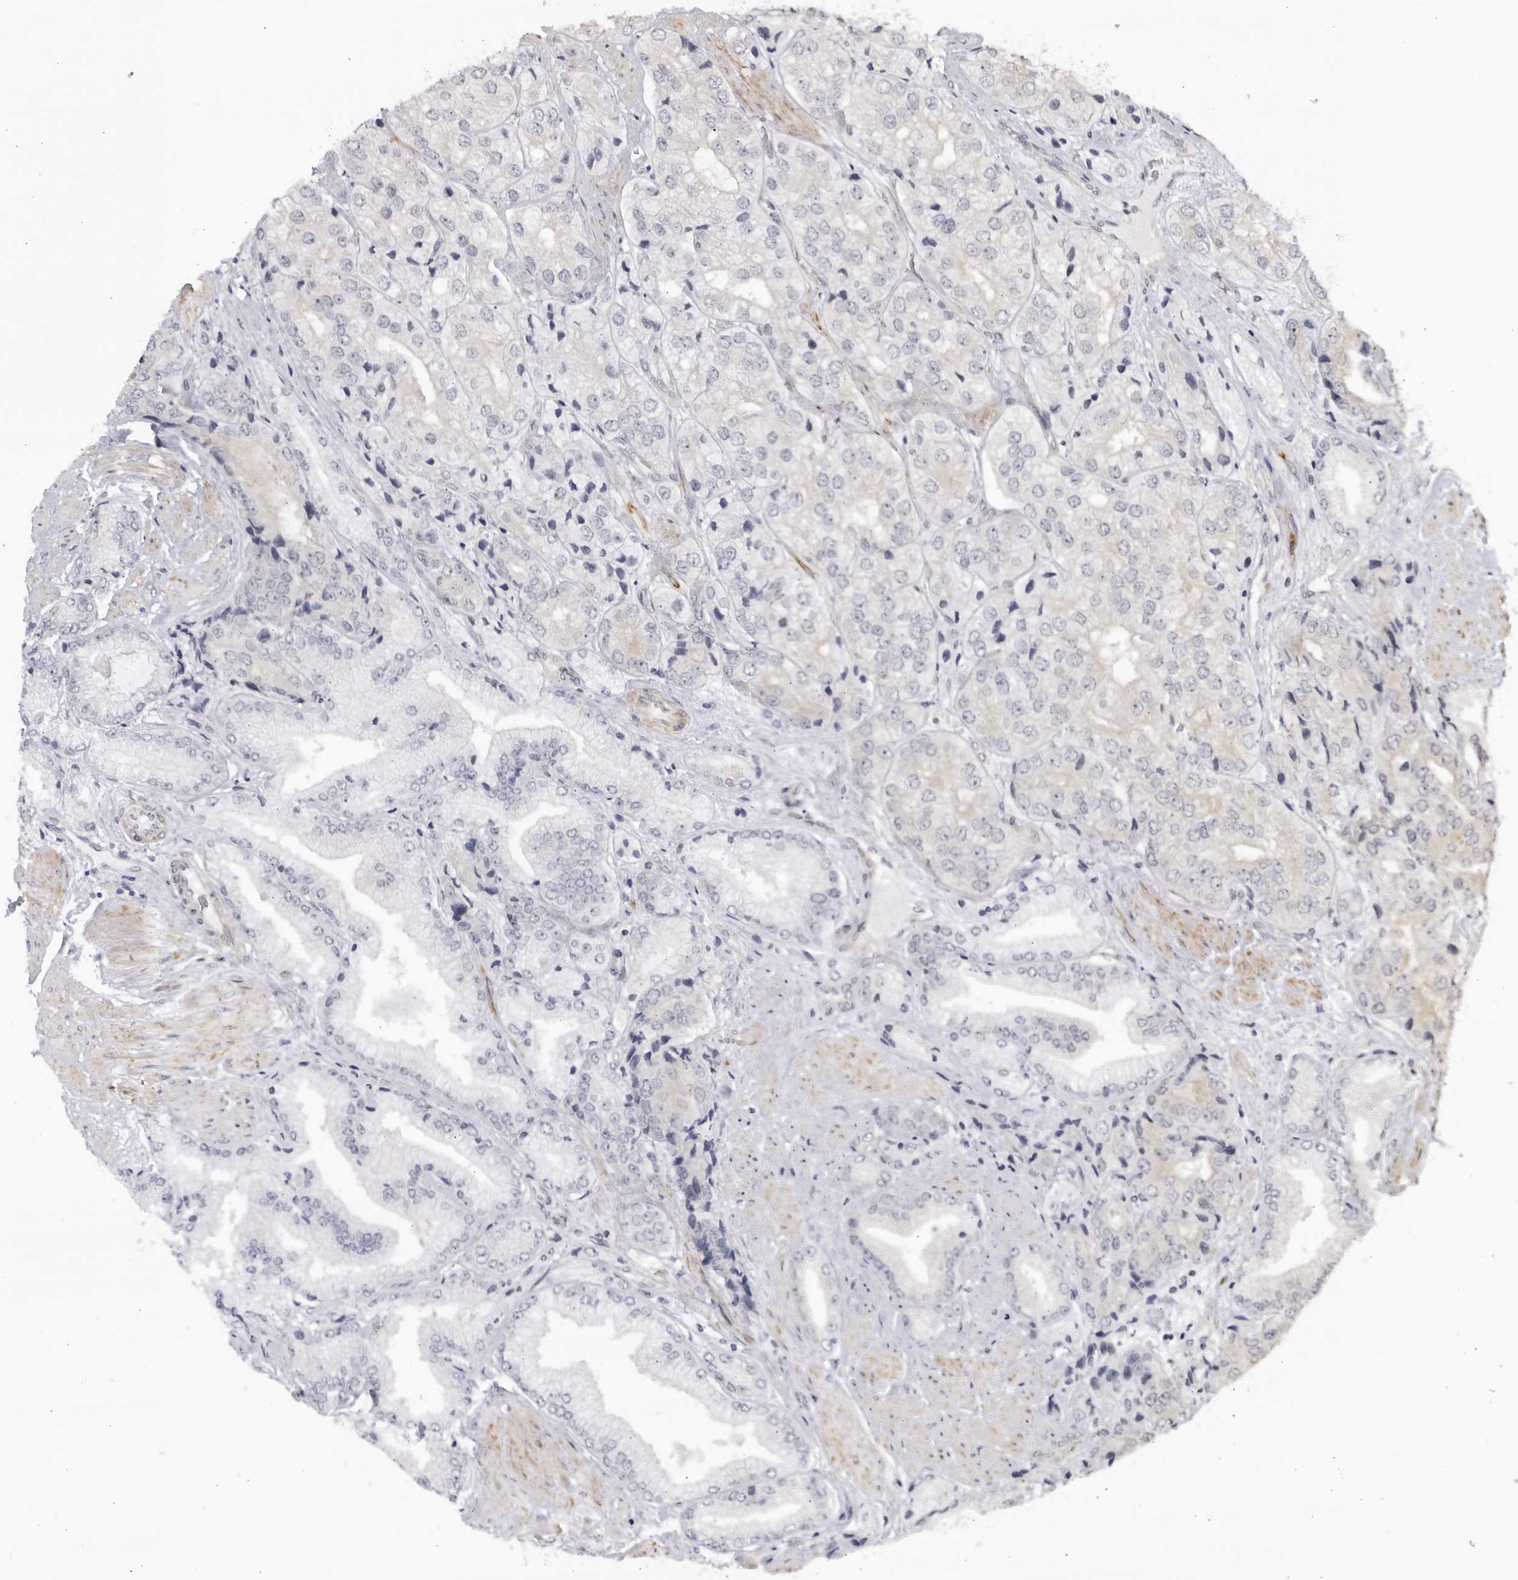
{"staining": {"intensity": "negative", "quantity": "none", "location": "none"}, "tissue": "prostate cancer", "cell_type": "Tumor cells", "image_type": "cancer", "snomed": [{"axis": "morphology", "description": "Adenocarcinoma, High grade"}, {"axis": "topography", "description": "Prostate"}], "caption": "There is no significant staining in tumor cells of prostate adenocarcinoma (high-grade).", "gene": "CNBD1", "patient": {"sex": "male", "age": 50}}